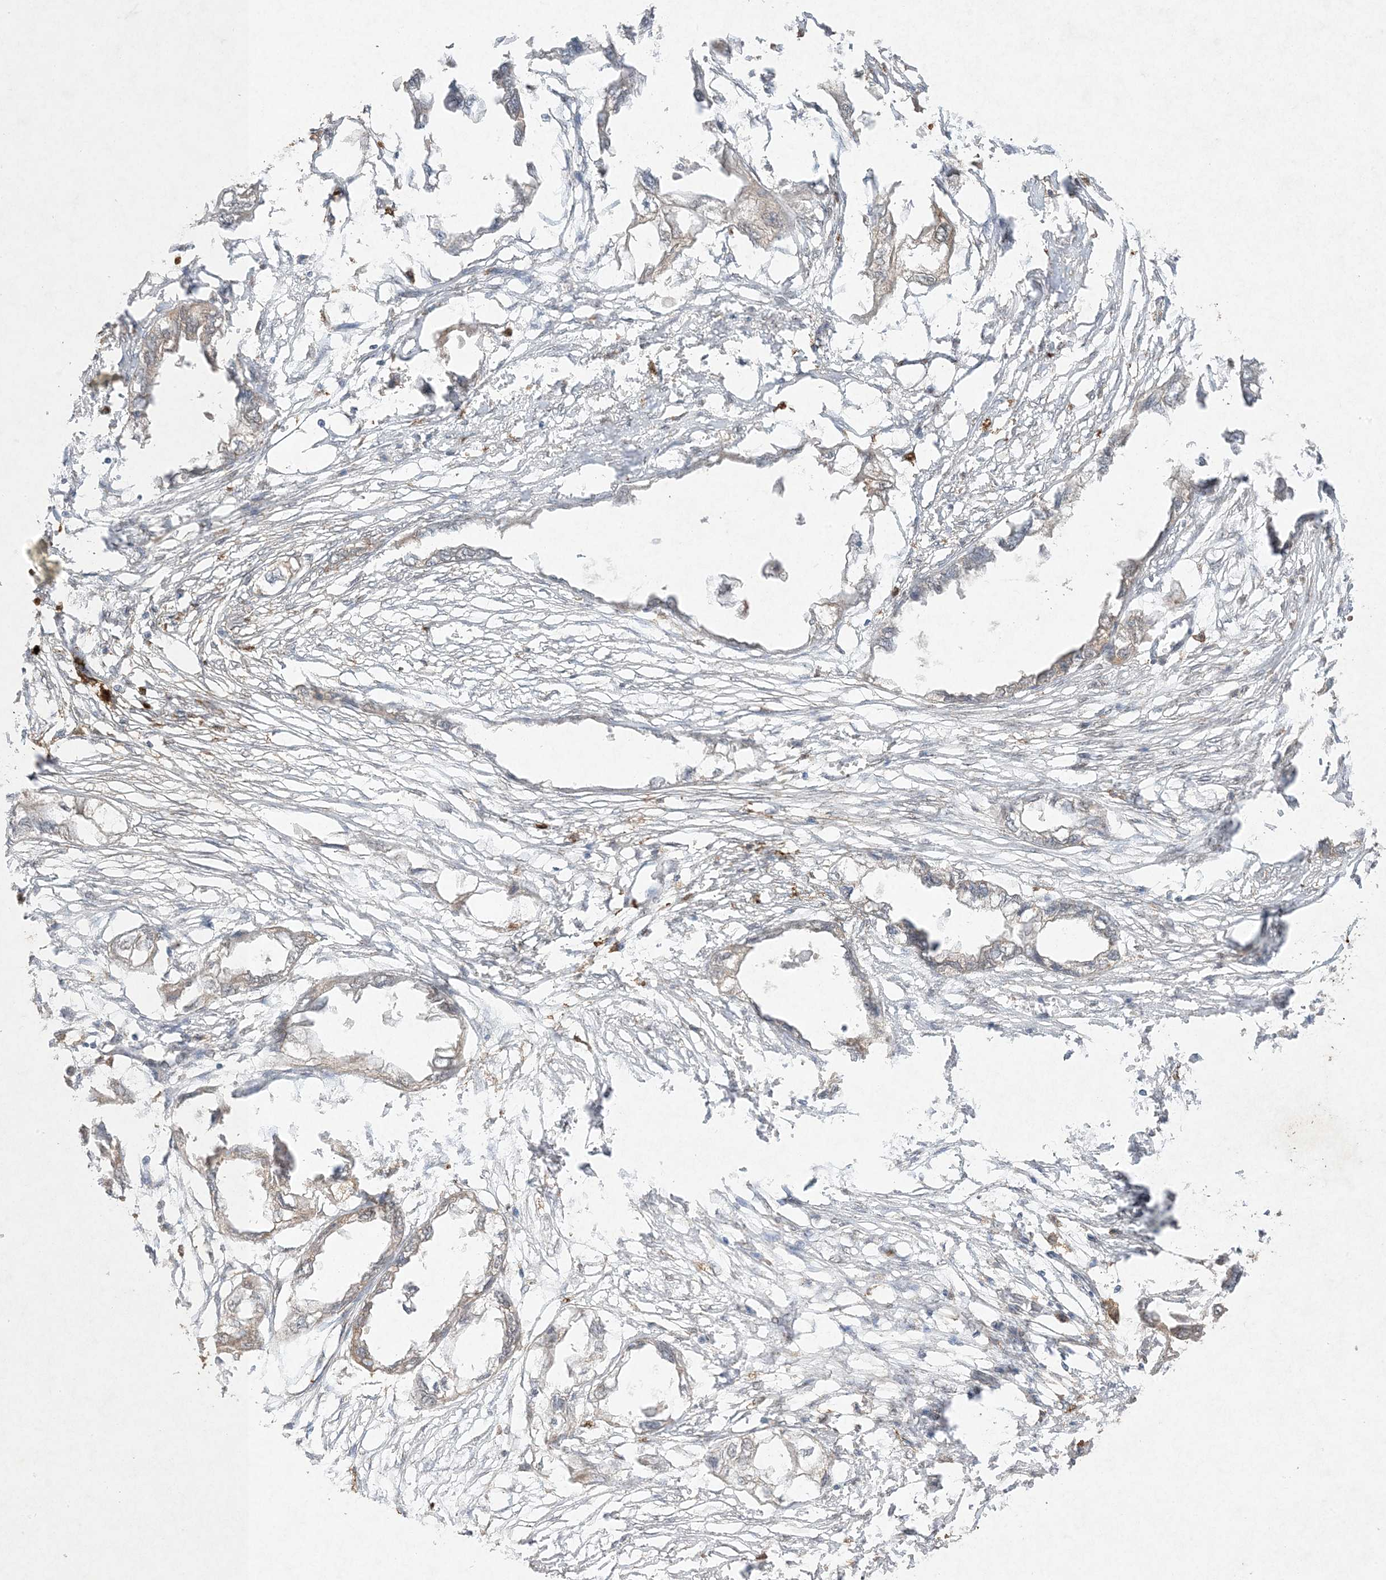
{"staining": {"intensity": "weak", "quantity": "<25%", "location": "cytoplasmic/membranous"}, "tissue": "endometrial cancer", "cell_type": "Tumor cells", "image_type": "cancer", "snomed": [{"axis": "morphology", "description": "Adenocarcinoma, NOS"}, {"axis": "morphology", "description": "Adenocarcinoma, metastatic, NOS"}, {"axis": "topography", "description": "Adipose tissue"}, {"axis": "topography", "description": "Endometrium"}], "caption": "This is an immunohistochemistry histopathology image of adenocarcinoma (endometrial). There is no expression in tumor cells.", "gene": "UBE2C", "patient": {"sex": "female", "age": 67}}